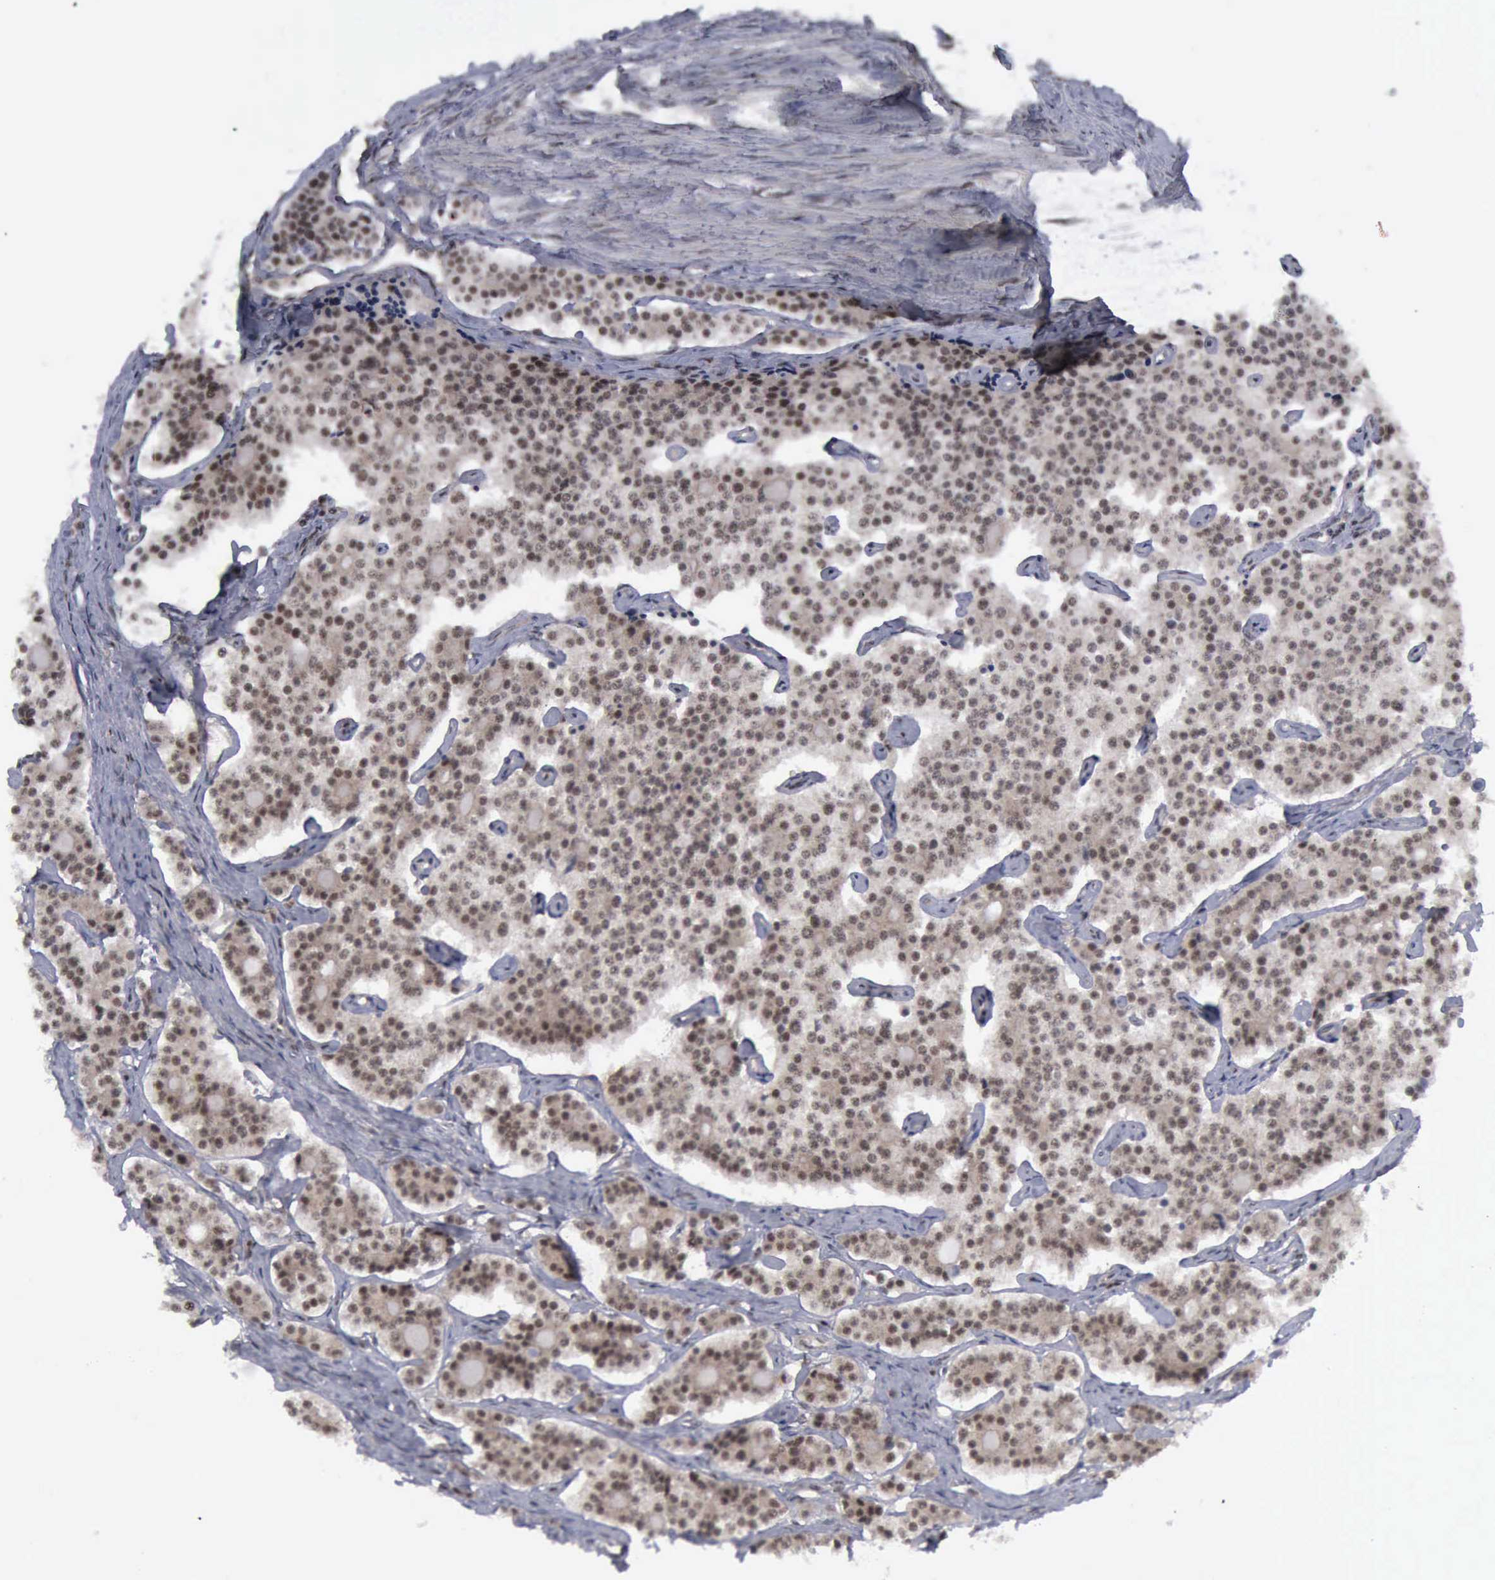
{"staining": {"intensity": "moderate", "quantity": ">75%", "location": "cytoplasmic/membranous,nuclear"}, "tissue": "carcinoid", "cell_type": "Tumor cells", "image_type": "cancer", "snomed": [{"axis": "morphology", "description": "Carcinoid, malignant, NOS"}, {"axis": "topography", "description": "Small intestine"}], "caption": "Carcinoid tissue reveals moderate cytoplasmic/membranous and nuclear expression in about >75% of tumor cells, visualized by immunohistochemistry.", "gene": "ATM", "patient": {"sex": "male", "age": 63}}